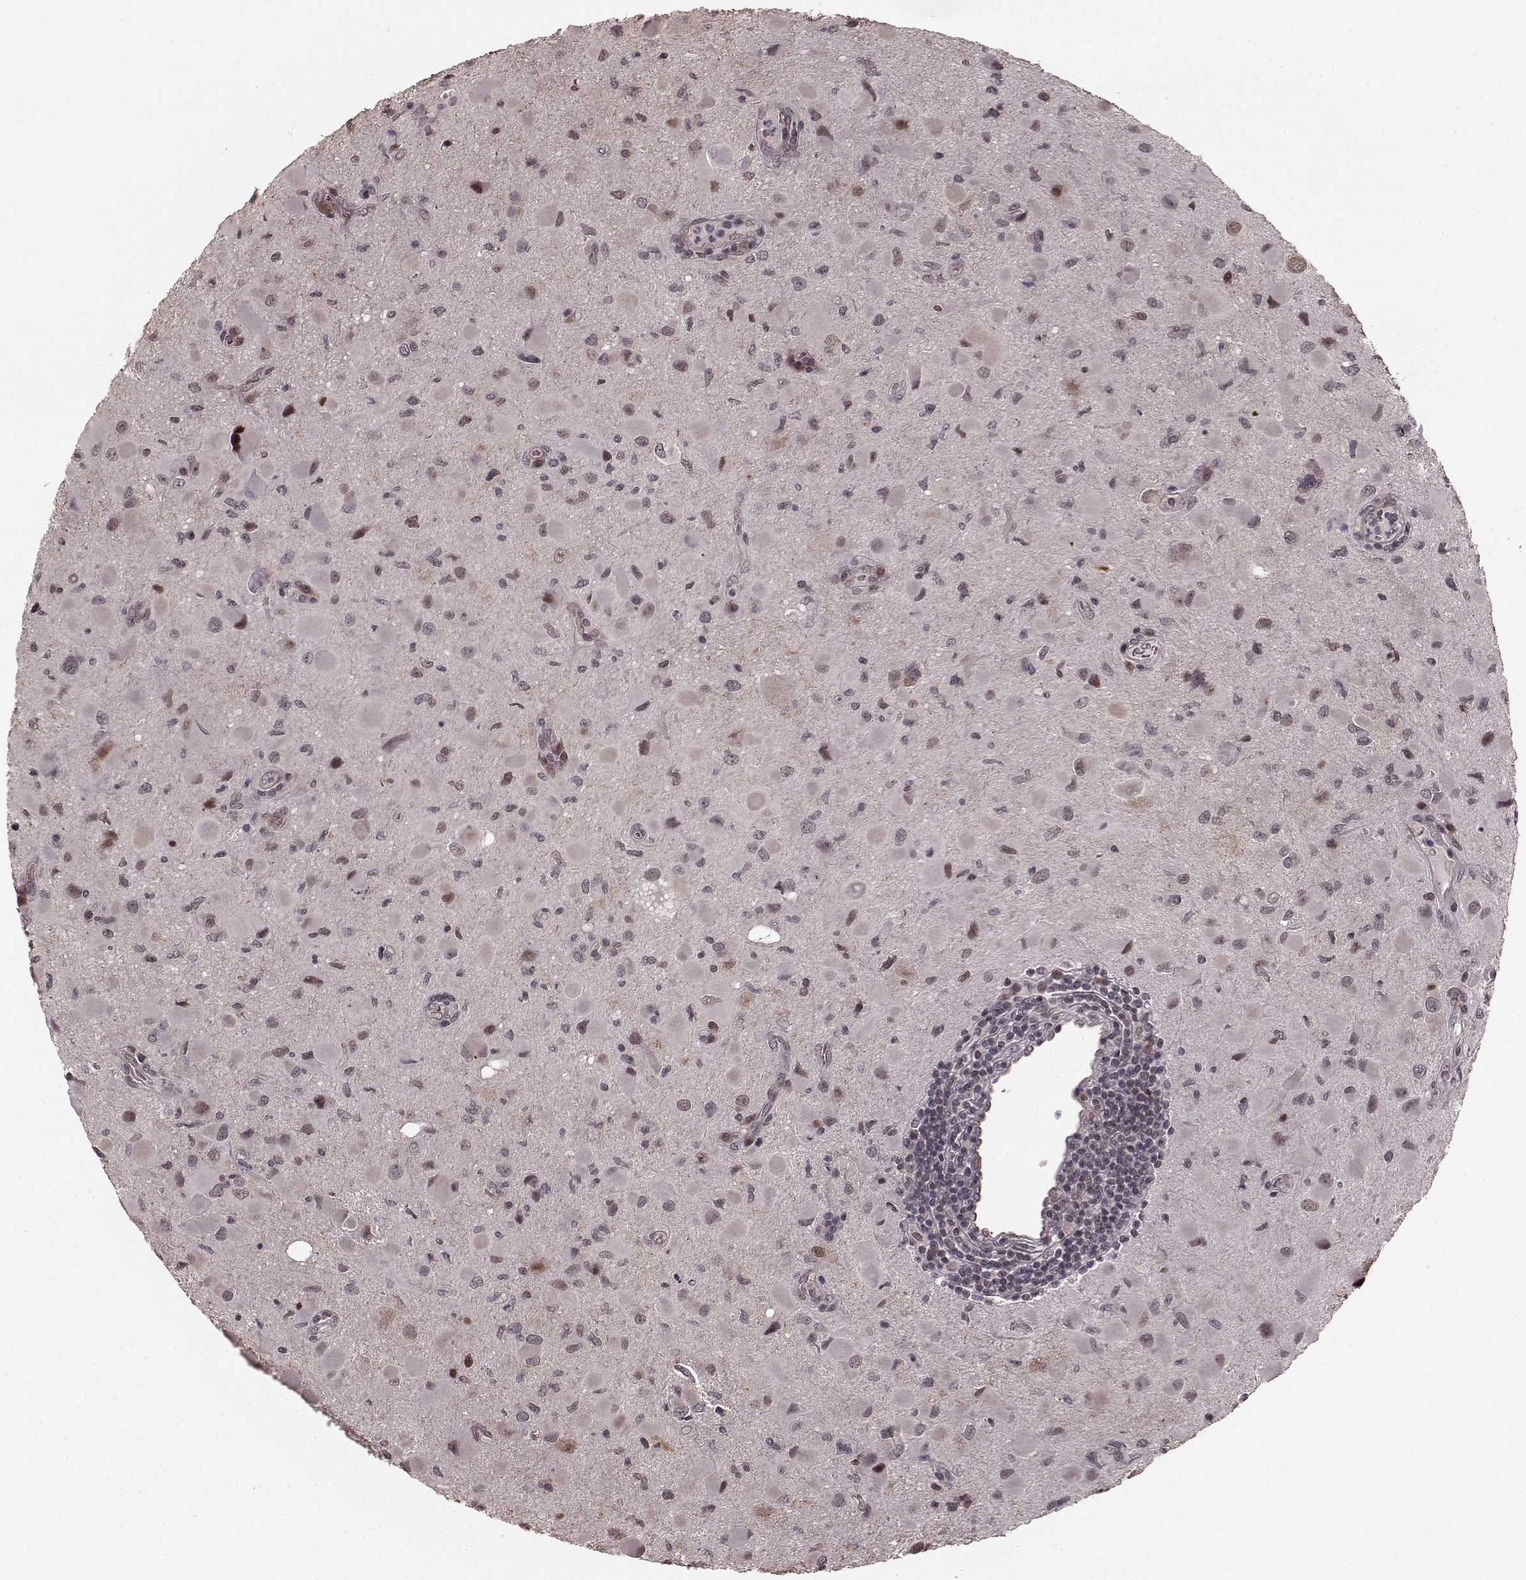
{"staining": {"intensity": "weak", "quantity": "<25%", "location": "nuclear"}, "tissue": "glioma", "cell_type": "Tumor cells", "image_type": "cancer", "snomed": [{"axis": "morphology", "description": "Glioma, malignant, Low grade"}, {"axis": "topography", "description": "Brain"}], "caption": "A photomicrograph of human malignant glioma (low-grade) is negative for staining in tumor cells. Brightfield microscopy of immunohistochemistry stained with DAB (3,3'-diaminobenzidine) (brown) and hematoxylin (blue), captured at high magnification.", "gene": "PLCB4", "patient": {"sex": "female", "age": 32}}